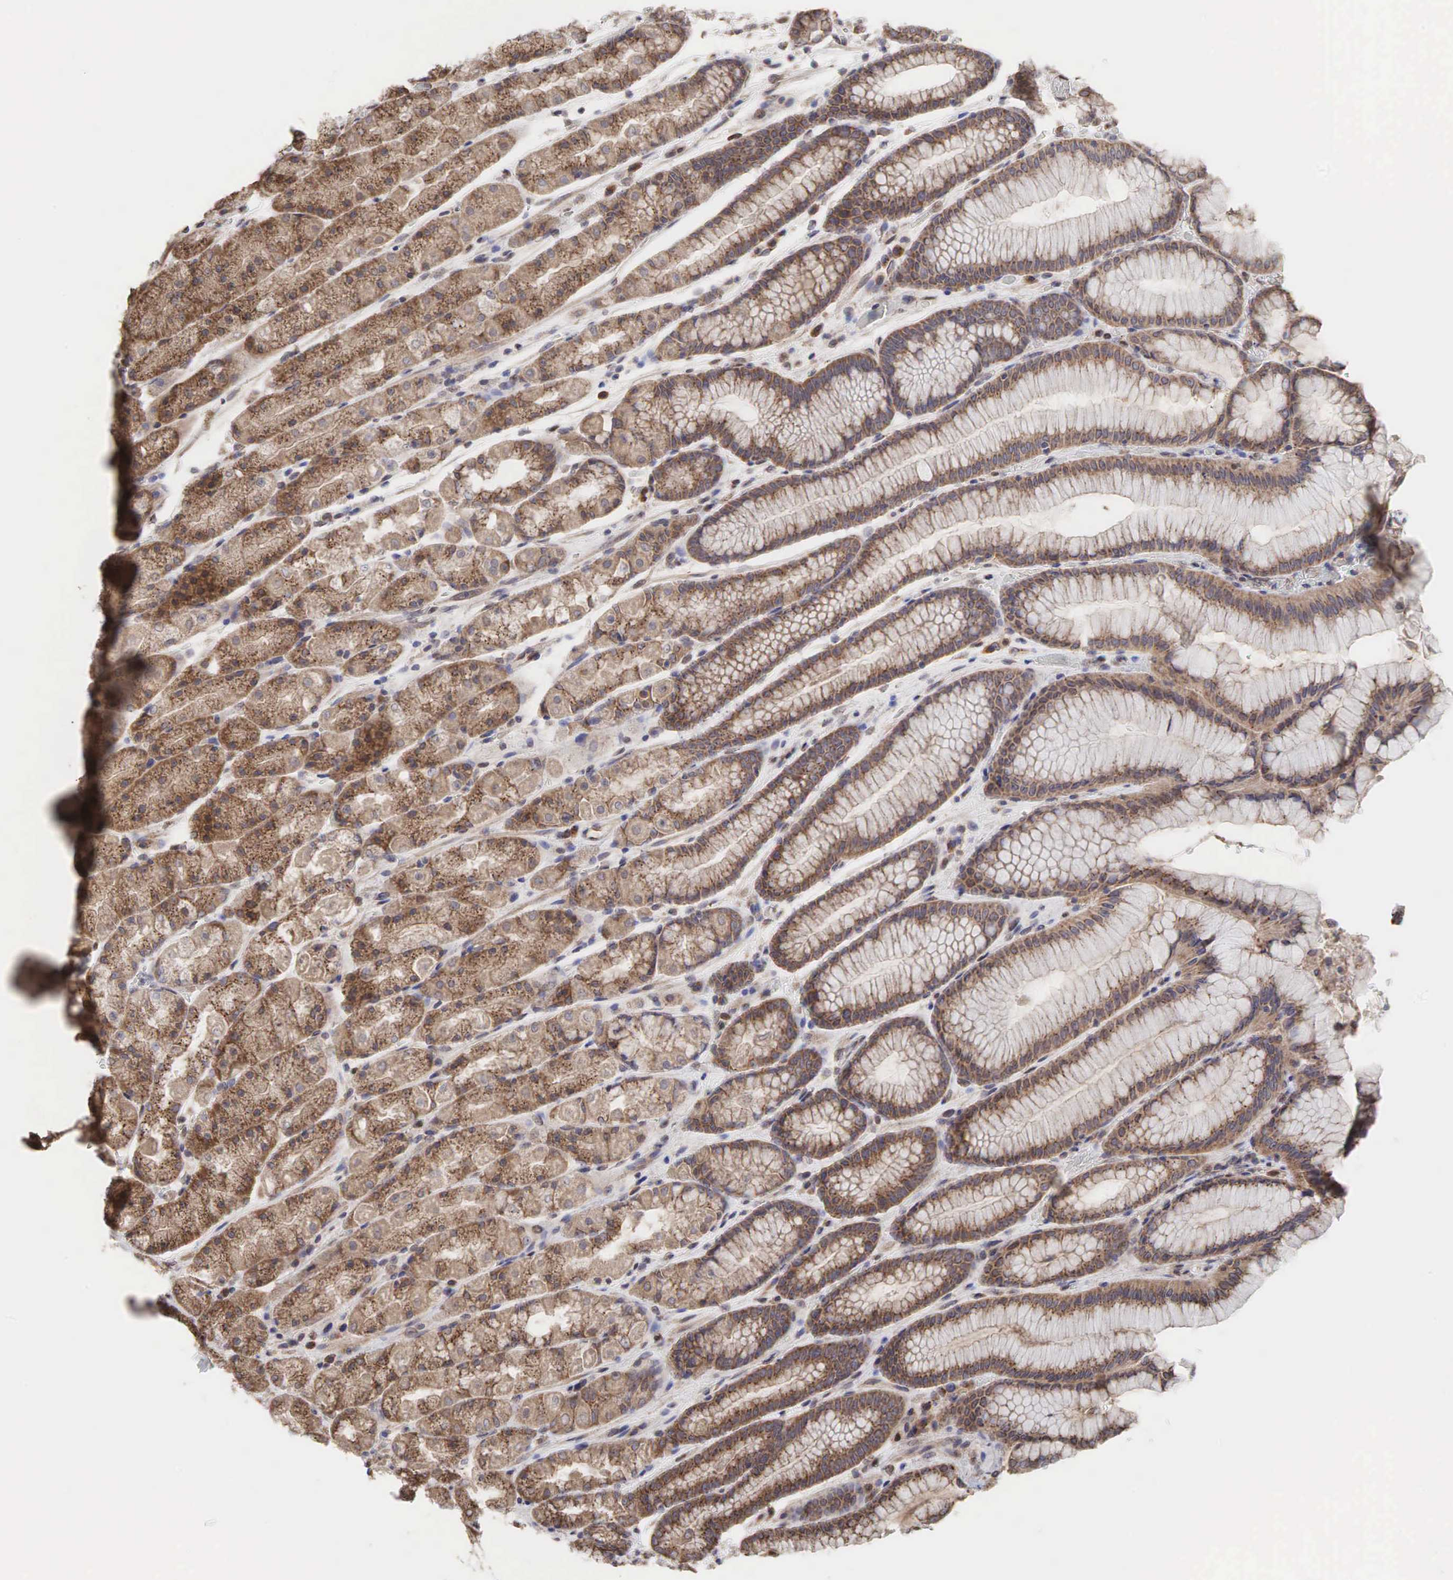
{"staining": {"intensity": "moderate", "quantity": ">75%", "location": "cytoplasmic/membranous"}, "tissue": "stomach", "cell_type": "Glandular cells", "image_type": "normal", "snomed": [{"axis": "morphology", "description": "Normal tissue, NOS"}, {"axis": "topography", "description": "Stomach, upper"}], "caption": "The histopathology image exhibits immunohistochemical staining of benign stomach. There is moderate cytoplasmic/membranous expression is seen in about >75% of glandular cells. (IHC, brightfield microscopy, high magnification).", "gene": "PABPC5", "patient": {"sex": "male", "age": 72}}